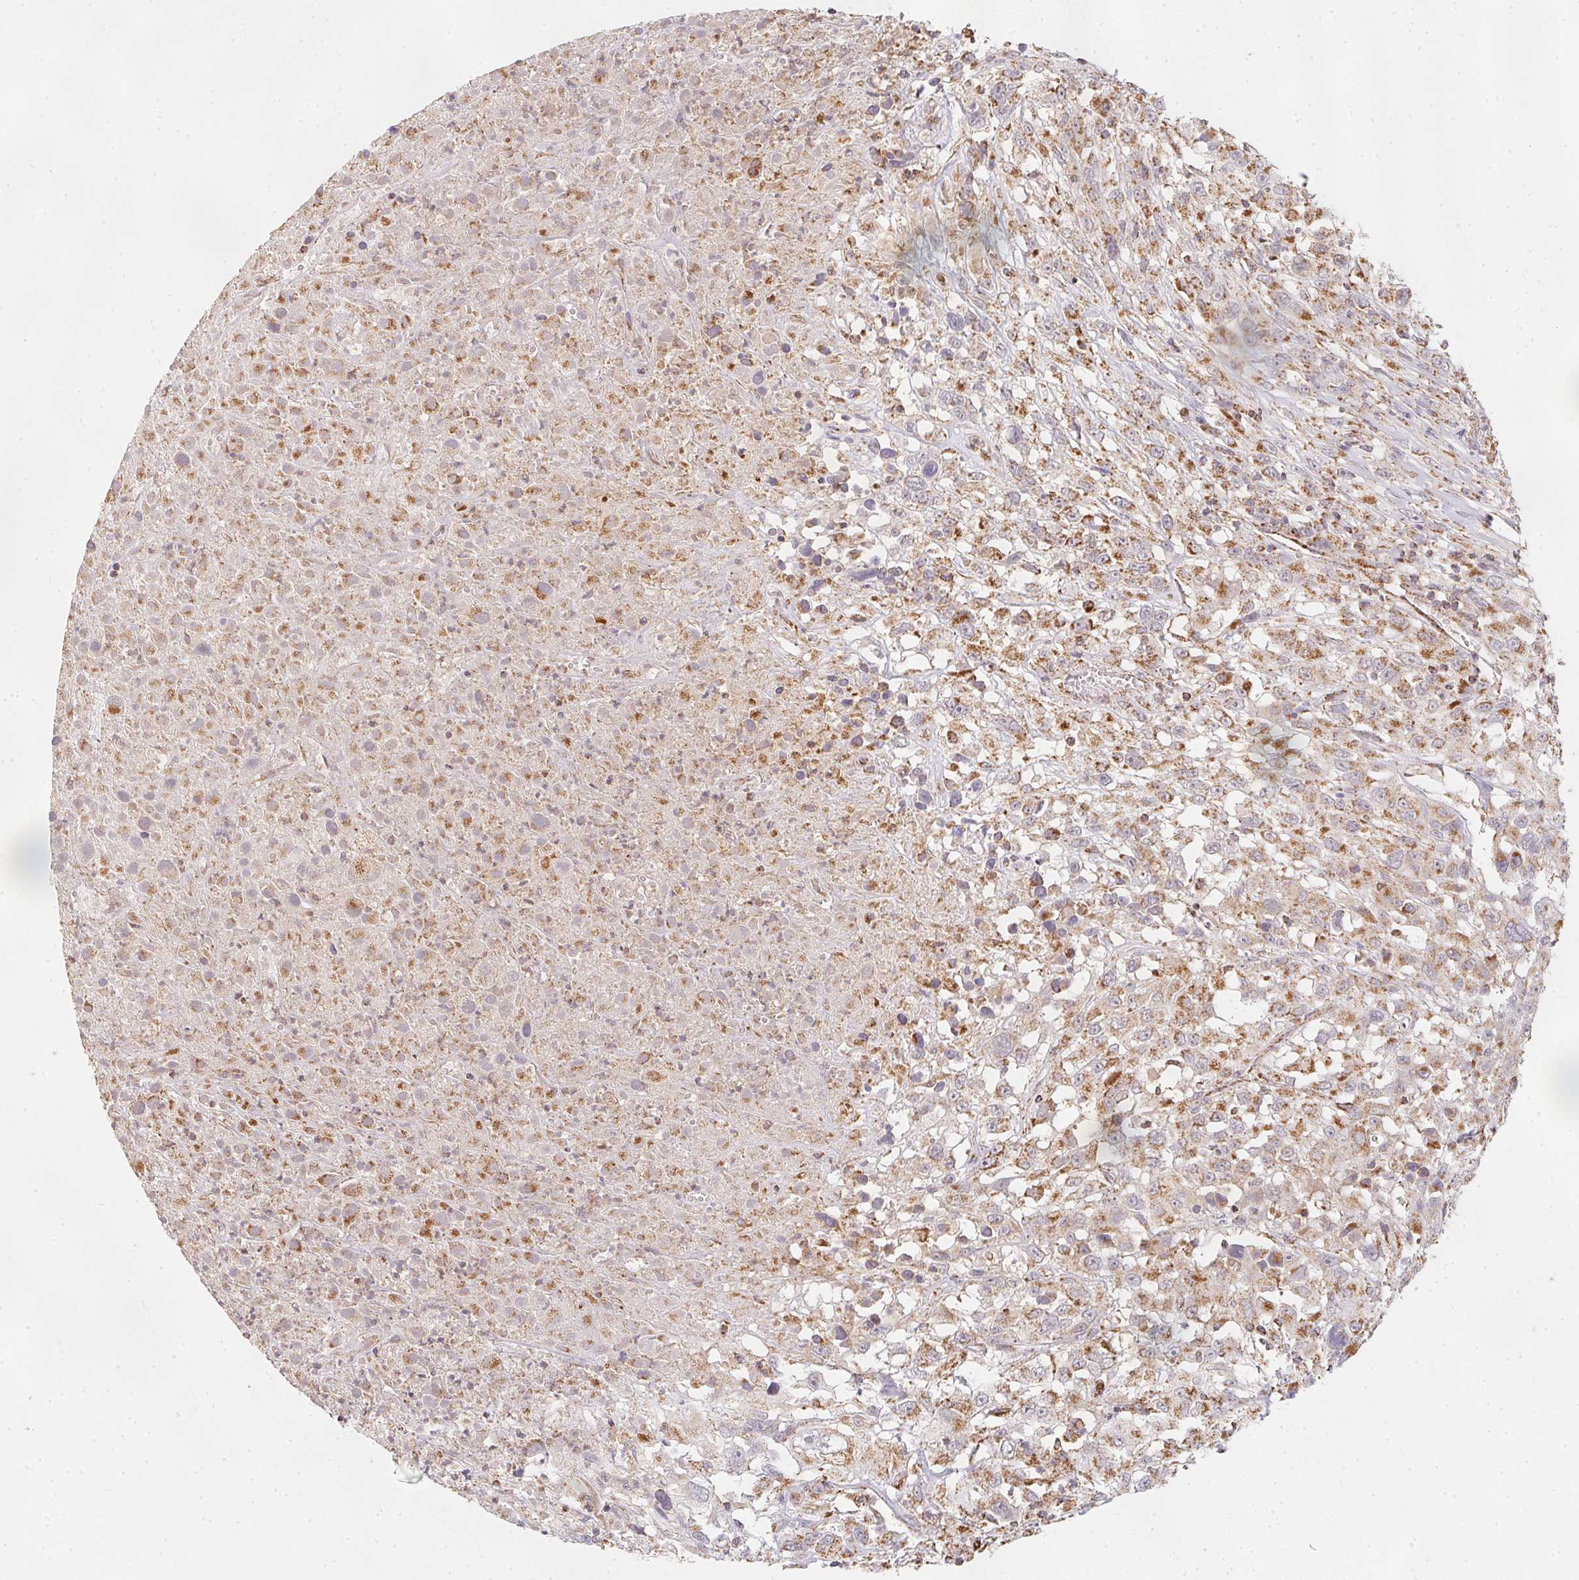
{"staining": {"intensity": "moderate", "quantity": "25%-75%", "location": "cytoplasmic/membranous"}, "tissue": "melanoma", "cell_type": "Tumor cells", "image_type": "cancer", "snomed": [{"axis": "morphology", "description": "Malignant melanoma, Metastatic site"}, {"axis": "topography", "description": "Soft tissue"}], "caption": "Immunohistochemistry staining of melanoma, which exhibits medium levels of moderate cytoplasmic/membranous expression in about 25%-75% of tumor cells indicating moderate cytoplasmic/membranous protein positivity. The staining was performed using DAB (3,3'-diaminobenzidine) (brown) for protein detection and nuclei were counterstained in hematoxylin (blue).", "gene": "NDUFS6", "patient": {"sex": "male", "age": 50}}